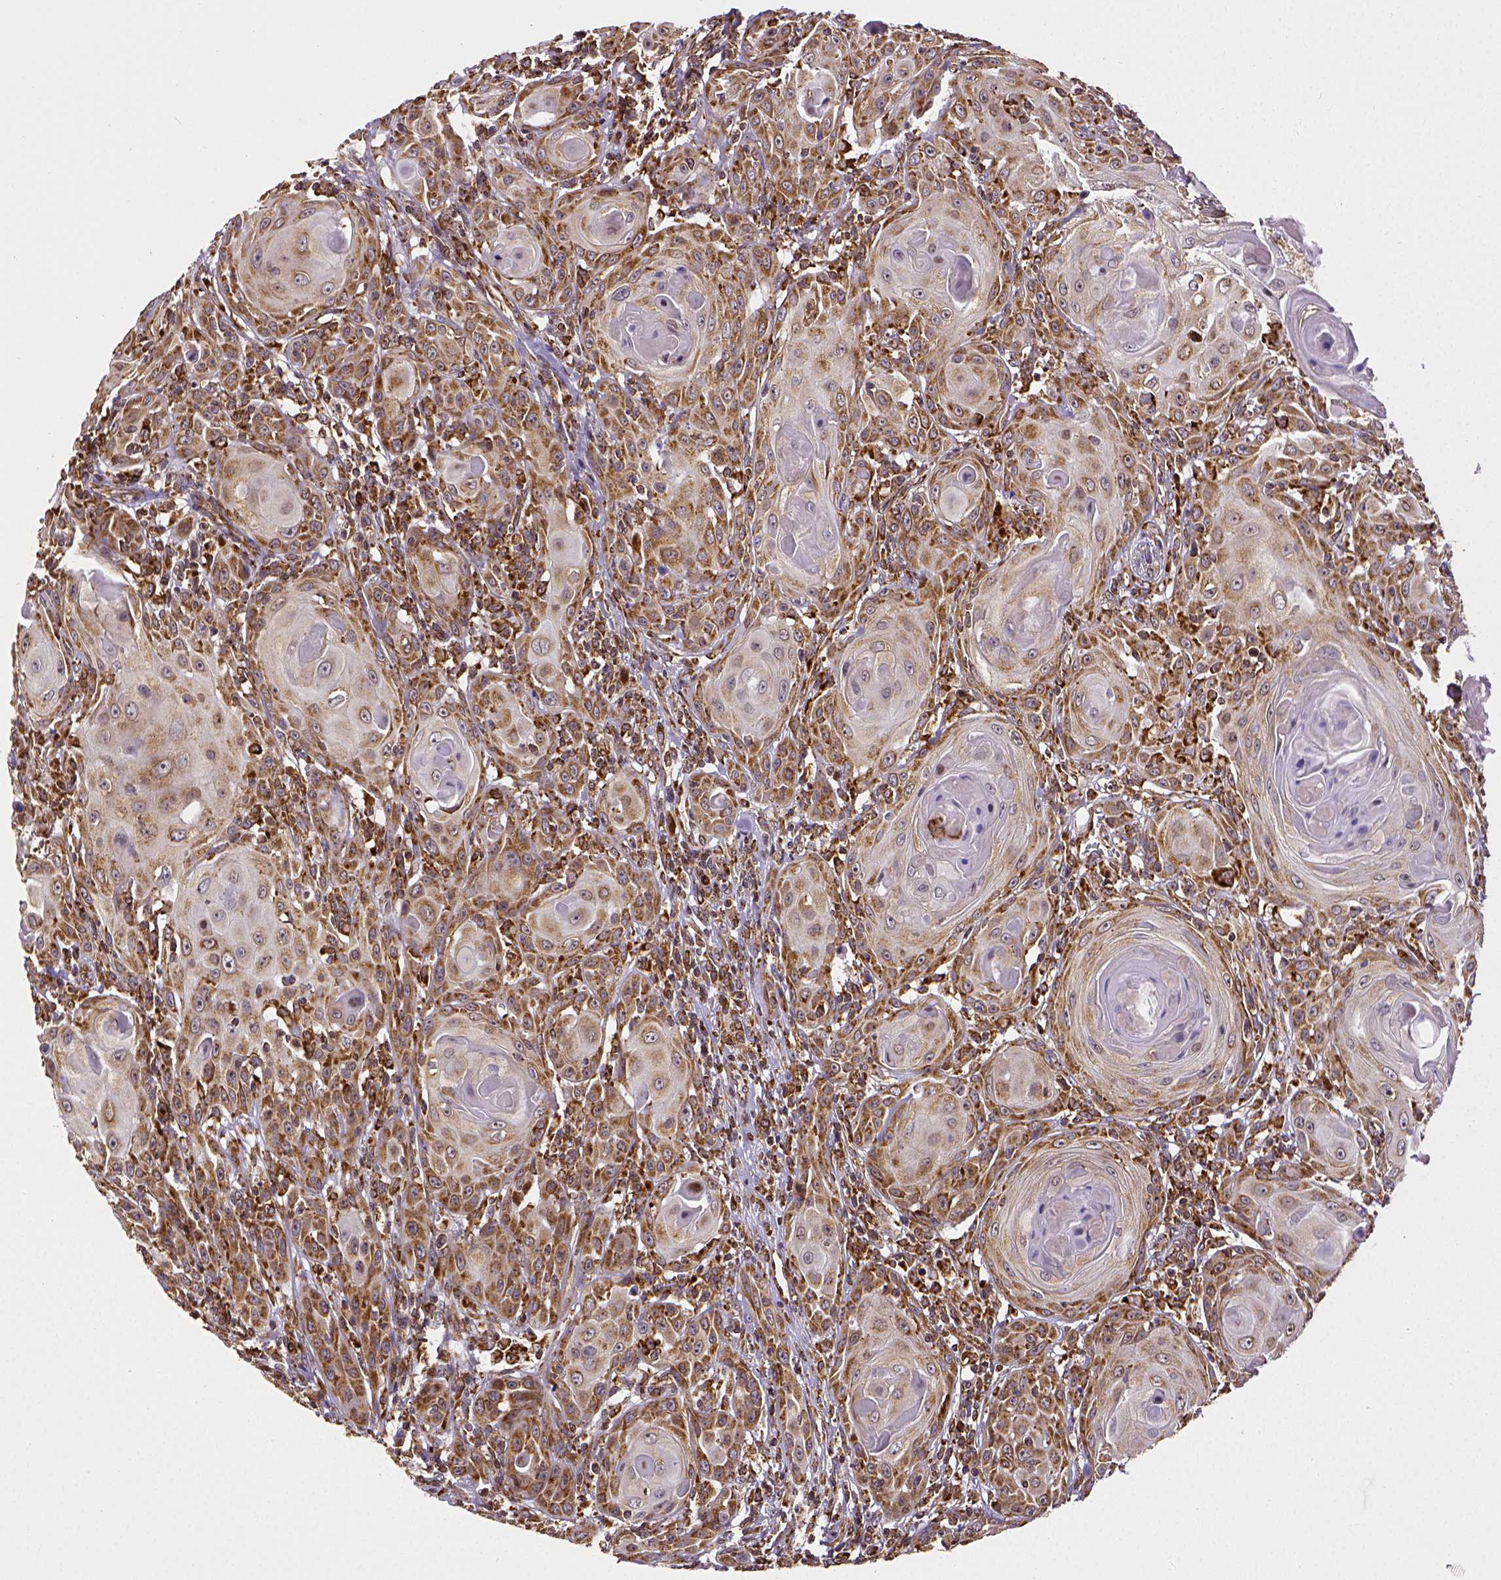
{"staining": {"intensity": "moderate", "quantity": ">75%", "location": "cytoplasmic/membranous"}, "tissue": "head and neck cancer", "cell_type": "Tumor cells", "image_type": "cancer", "snomed": [{"axis": "morphology", "description": "Squamous cell carcinoma, NOS"}, {"axis": "topography", "description": "Head-Neck"}], "caption": "DAB immunohistochemical staining of squamous cell carcinoma (head and neck) exhibits moderate cytoplasmic/membranous protein expression in approximately >75% of tumor cells.", "gene": "MTDH", "patient": {"sex": "female", "age": 80}}